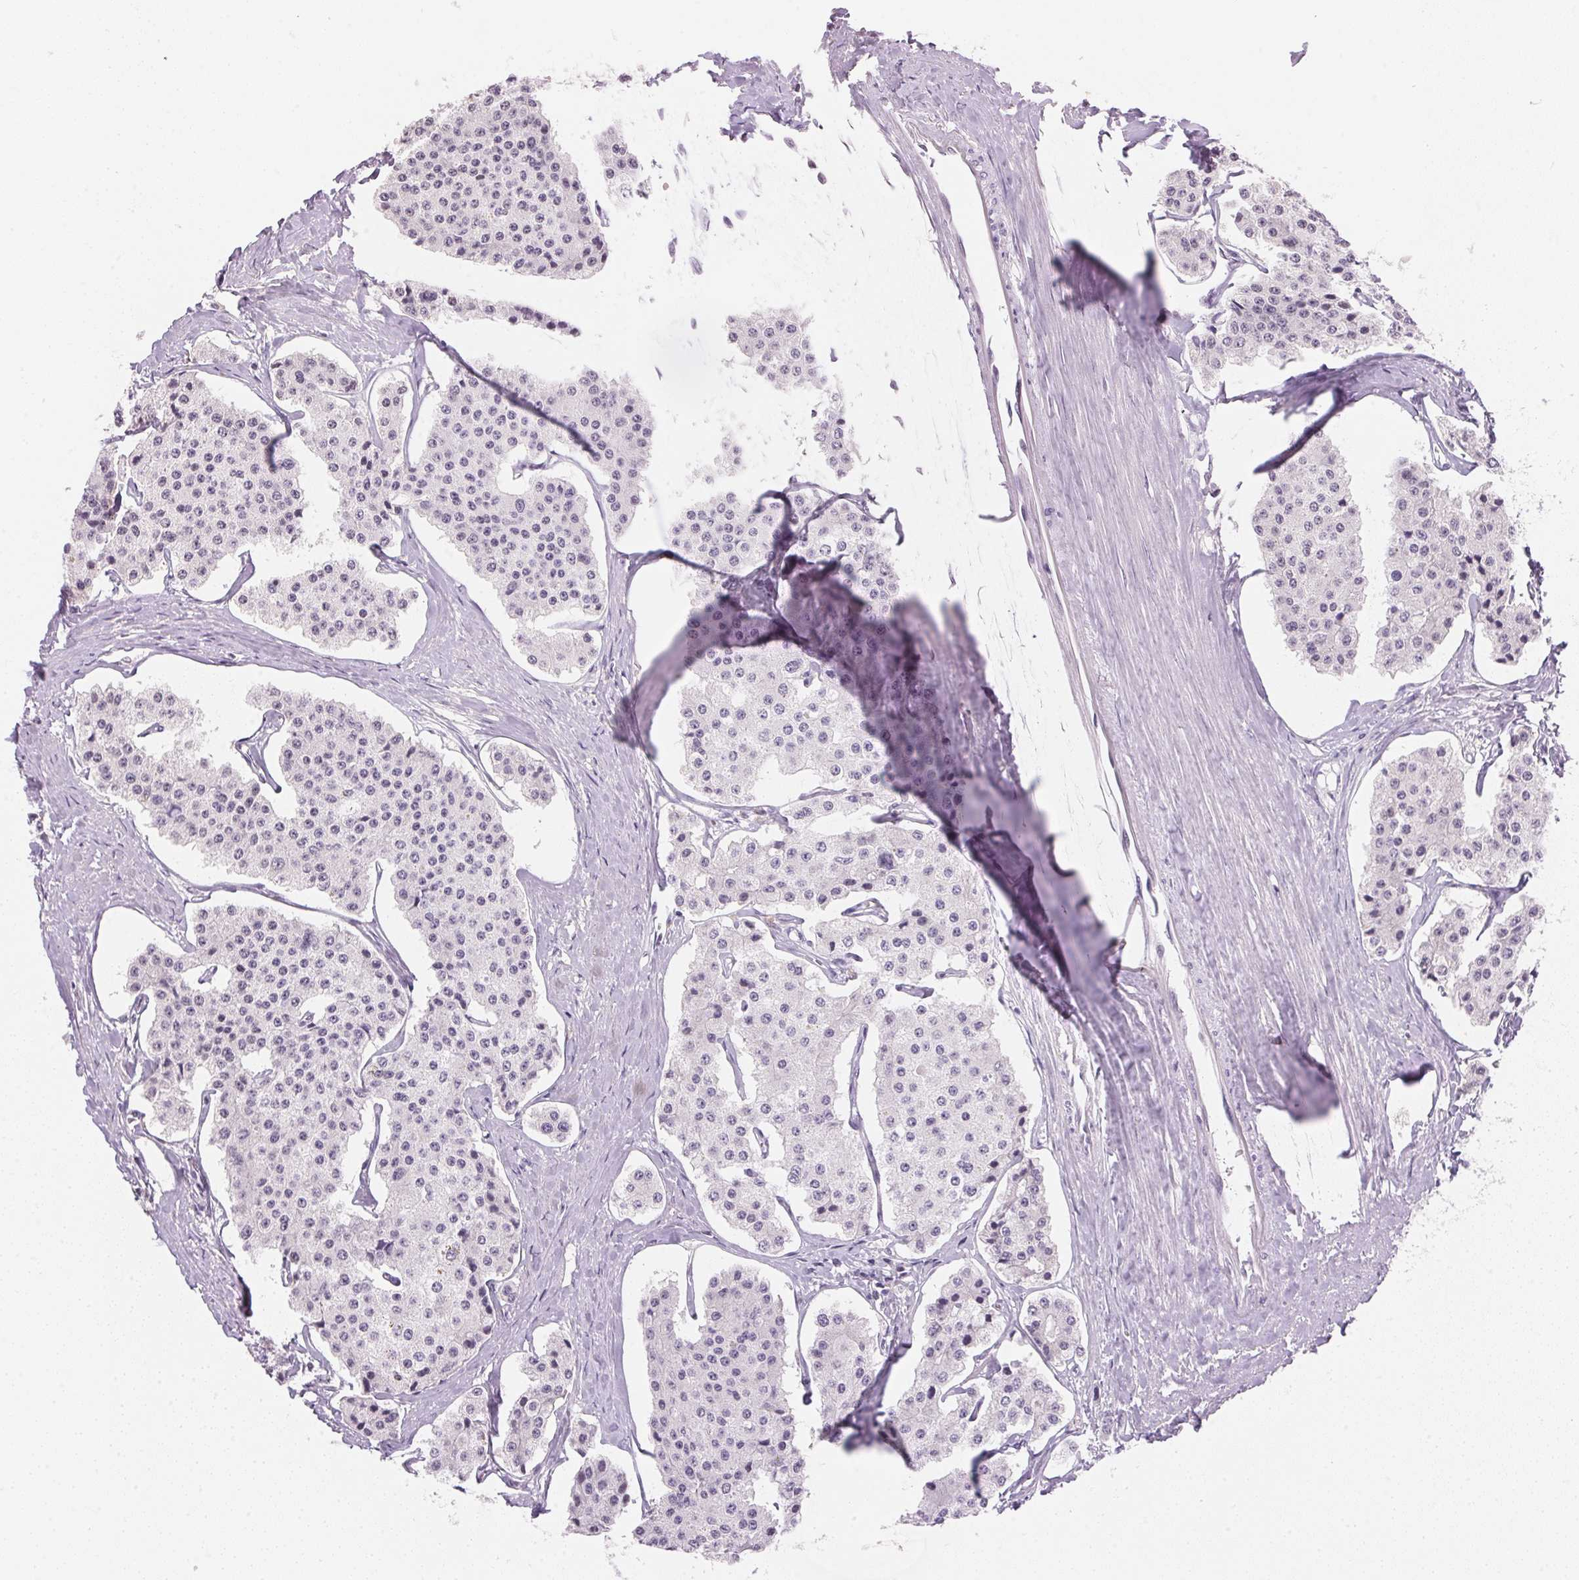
{"staining": {"intensity": "negative", "quantity": "none", "location": "none"}, "tissue": "carcinoid", "cell_type": "Tumor cells", "image_type": "cancer", "snomed": [{"axis": "morphology", "description": "Carcinoid, malignant, NOS"}, {"axis": "topography", "description": "Small intestine"}], "caption": "This histopathology image is of malignant carcinoid stained with immunohistochemistry to label a protein in brown with the nuclei are counter-stained blue. There is no expression in tumor cells.", "gene": "FNDC4", "patient": {"sex": "female", "age": 65}}